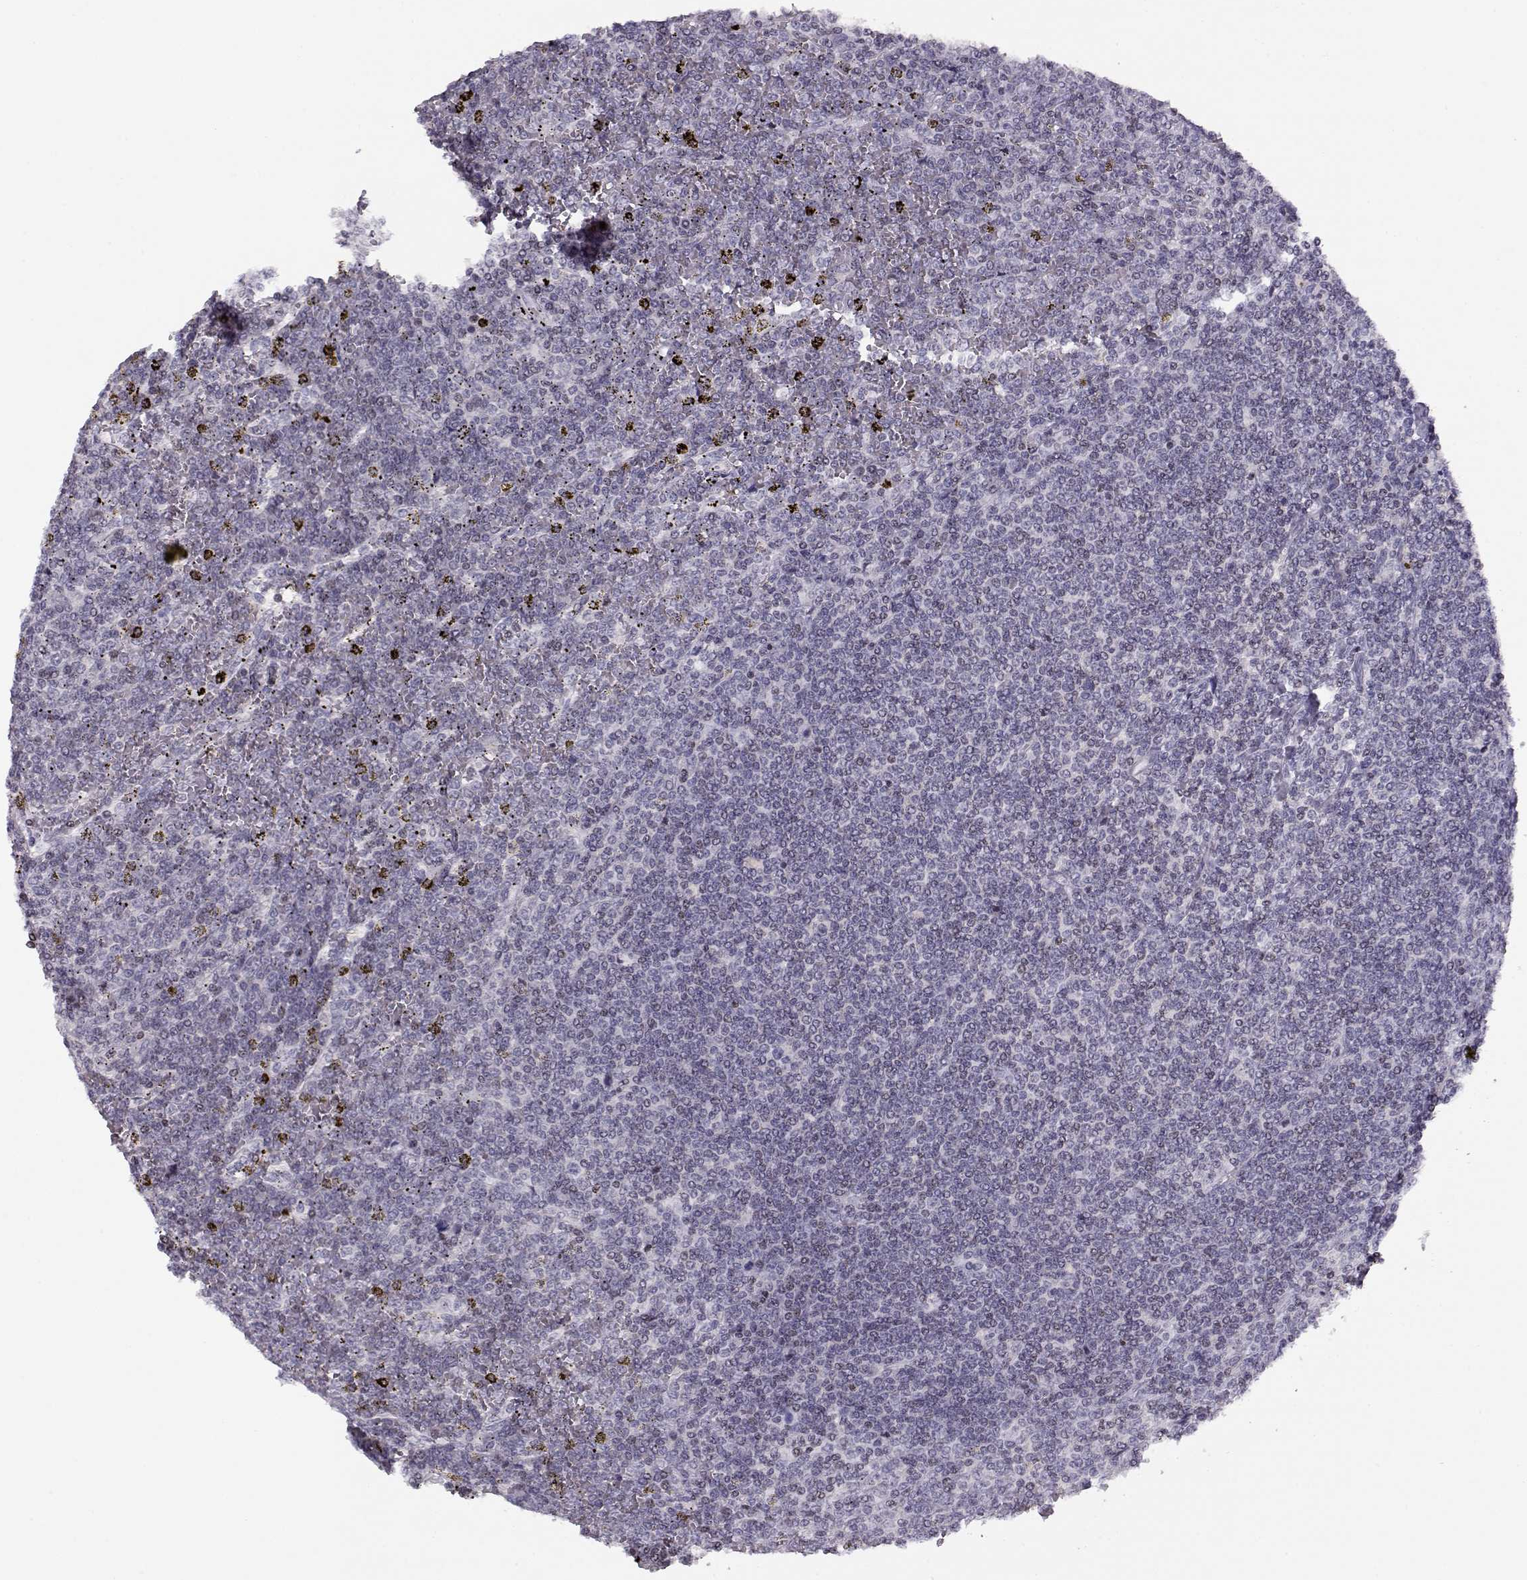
{"staining": {"intensity": "negative", "quantity": "none", "location": "none"}, "tissue": "lymphoma", "cell_type": "Tumor cells", "image_type": "cancer", "snomed": [{"axis": "morphology", "description": "Malignant lymphoma, non-Hodgkin's type, Low grade"}, {"axis": "topography", "description": "Spleen"}], "caption": "Image shows no significant protein expression in tumor cells of lymphoma.", "gene": "CRX", "patient": {"sex": "female", "age": 19}}